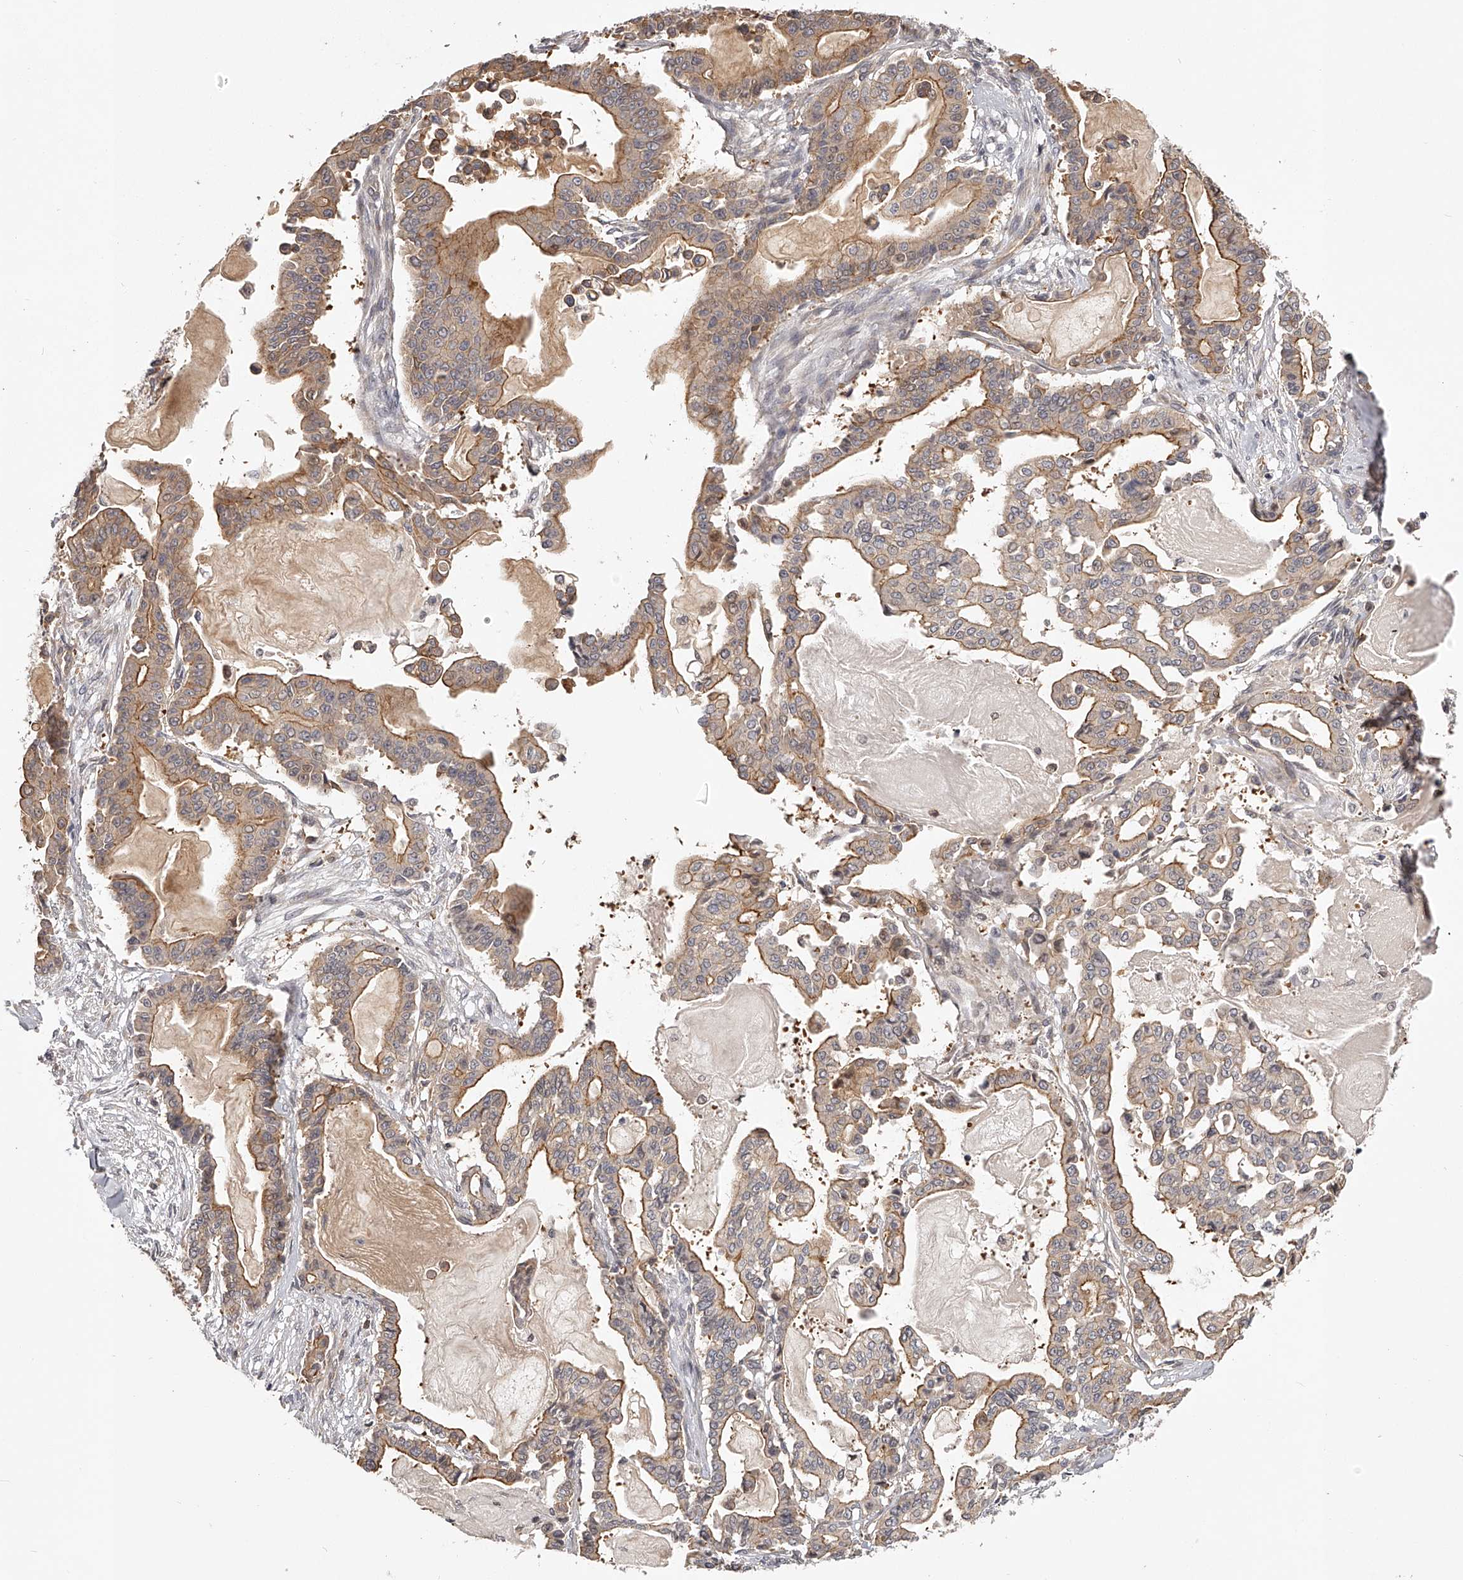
{"staining": {"intensity": "moderate", "quantity": ">75%", "location": "cytoplasmic/membranous"}, "tissue": "pancreatic cancer", "cell_type": "Tumor cells", "image_type": "cancer", "snomed": [{"axis": "morphology", "description": "Adenocarcinoma, NOS"}, {"axis": "topography", "description": "Pancreas"}], "caption": "Immunohistochemistry (IHC) histopathology image of human adenocarcinoma (pancreatic) stained for a protein (brown), which demonstrates medium levels of moderate cytoplasmic/membranous positivity in about >75% of tumor cells.", "gene": "ZNF582", "patient": {"sex": "male", "age": 63}}